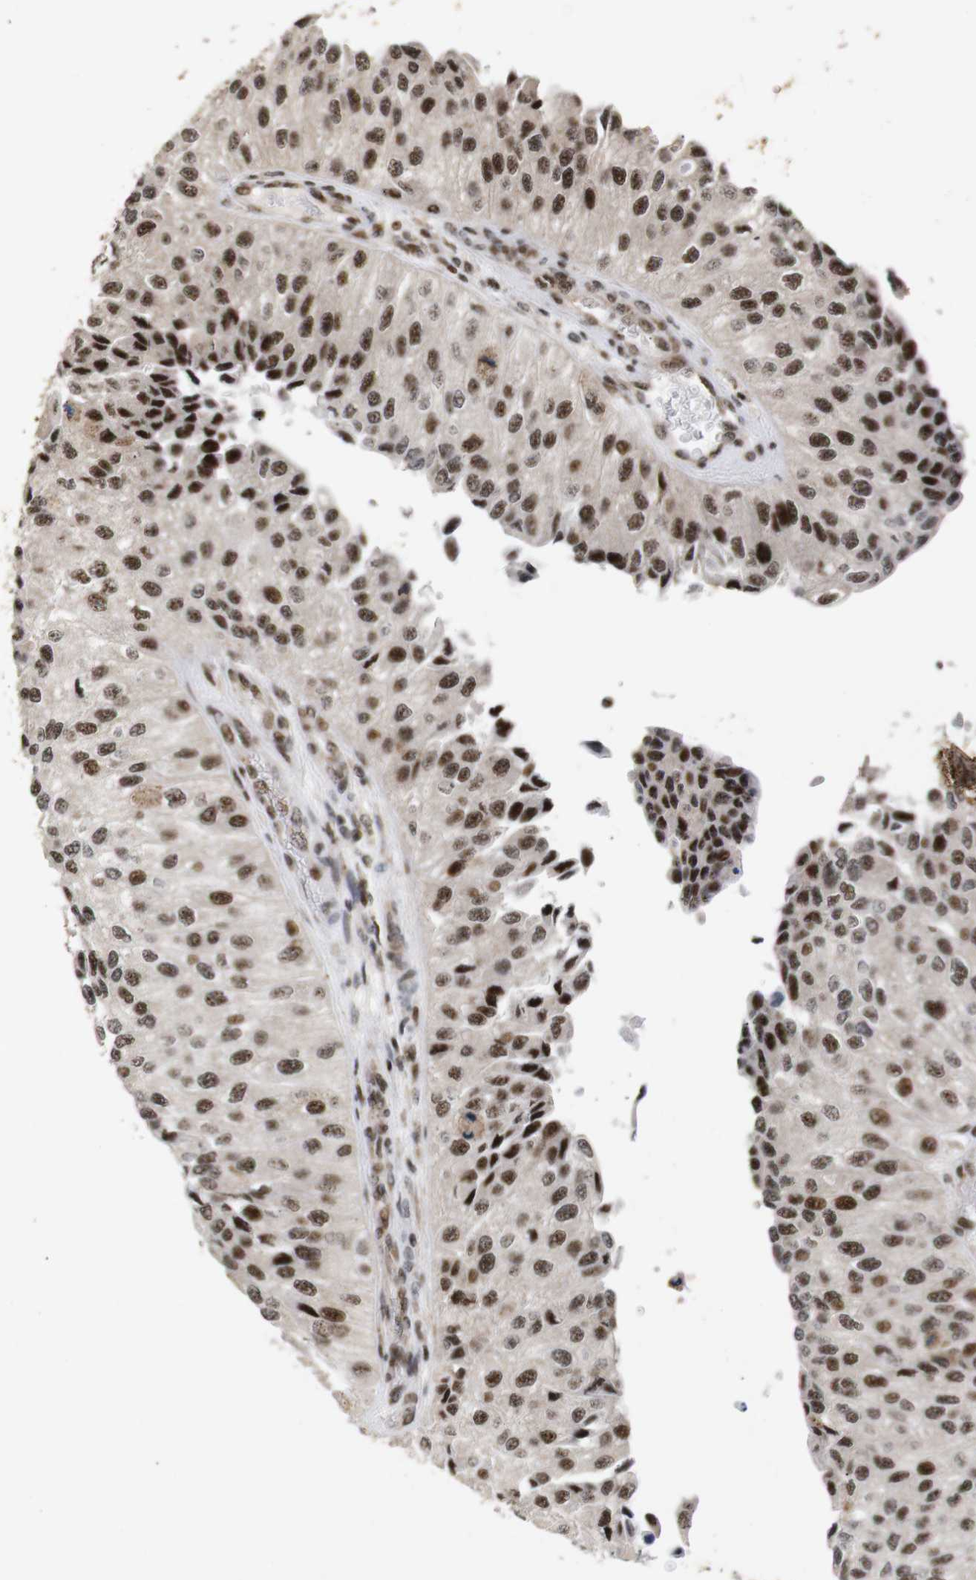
{"staining": {"intensity": "moderate", "quantity": ">75%", "location": "nuclear"}, "tissue": "urothelial cancer", "cell_type": "Tumor cells", "image_type": "cancer", "snomed": [{"axis": "morphology", "description": "Urothelial carcinoma, High grade"}, {"axis": "topography", "description": "Kidney"}, {"axis": "topography", "description": "Urinary bladder"}], "caption": "The histopathology image exhibits a brown stain indicating the presence of a protein in the nuclear of tumor cells in urothelial cancer. (DAB (3,3'-diaminobenzidine) IHC with brightfield microscopy, high magnification).", "gene": "PYM1", "patient": {"sex": "male", "age": 77}}